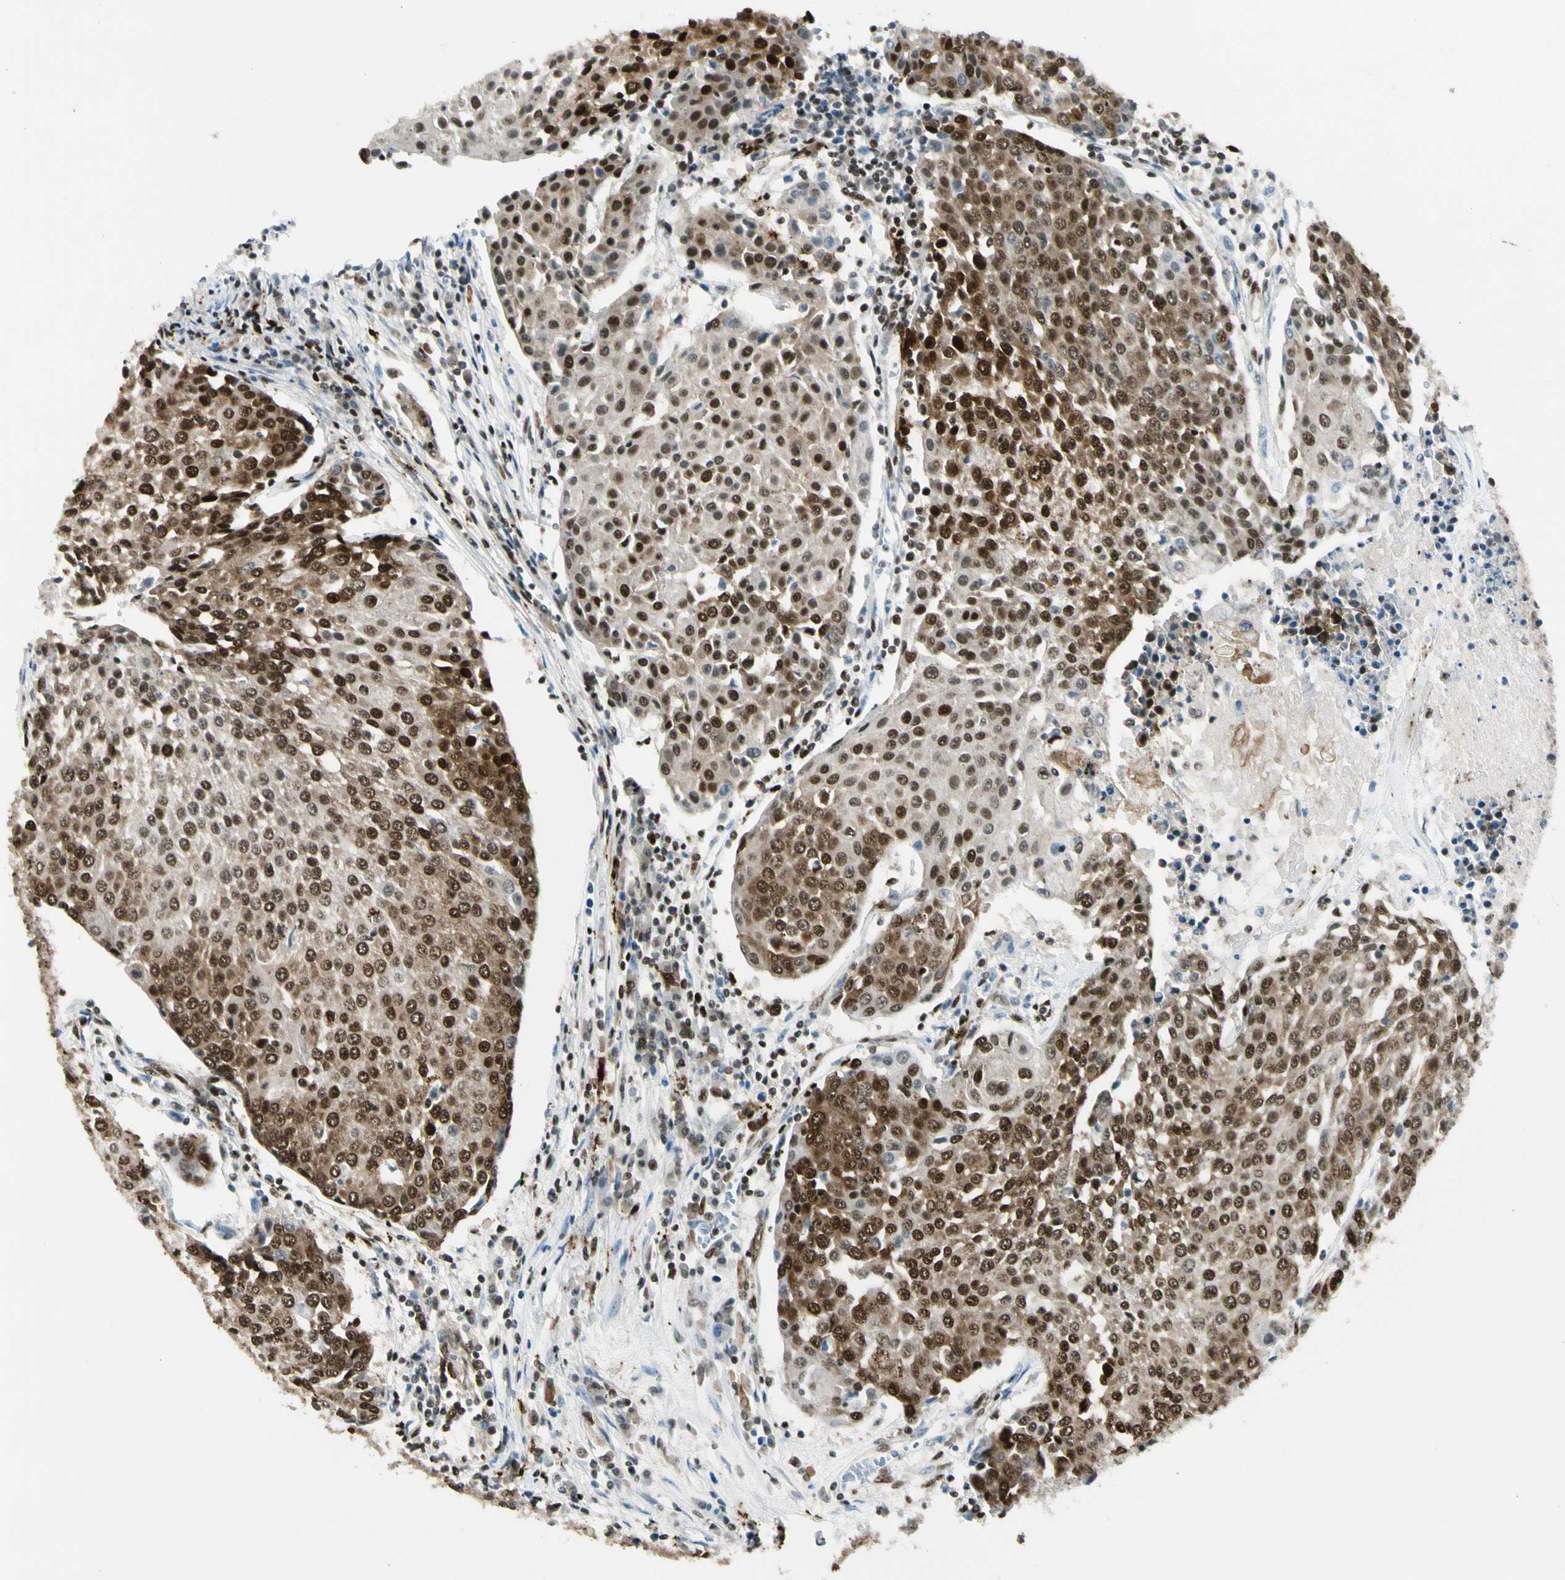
{"staining": {"intensity": "strong", "quantity": ">75%", "location": "cytoplasmic/membranous,nuclear"}, "tissue": "urothelial cancer", "cell_type": "Tumor cells", "image_type": "cancer", "snomed": [{"axis": "morphology", "description": "Urothelial carcinoma, High grade"}, {"axis": "topography", "description": "Urinary bladder"}], "caption": "An image showing strong cytoplasmic/membranous and nuclear staining in about >75% of tumor cells in urothelial cancer, as visualized by brown immunohistochemical staining.", "gene": "FUS", "patient": {"sex": "female", "age": 85}}